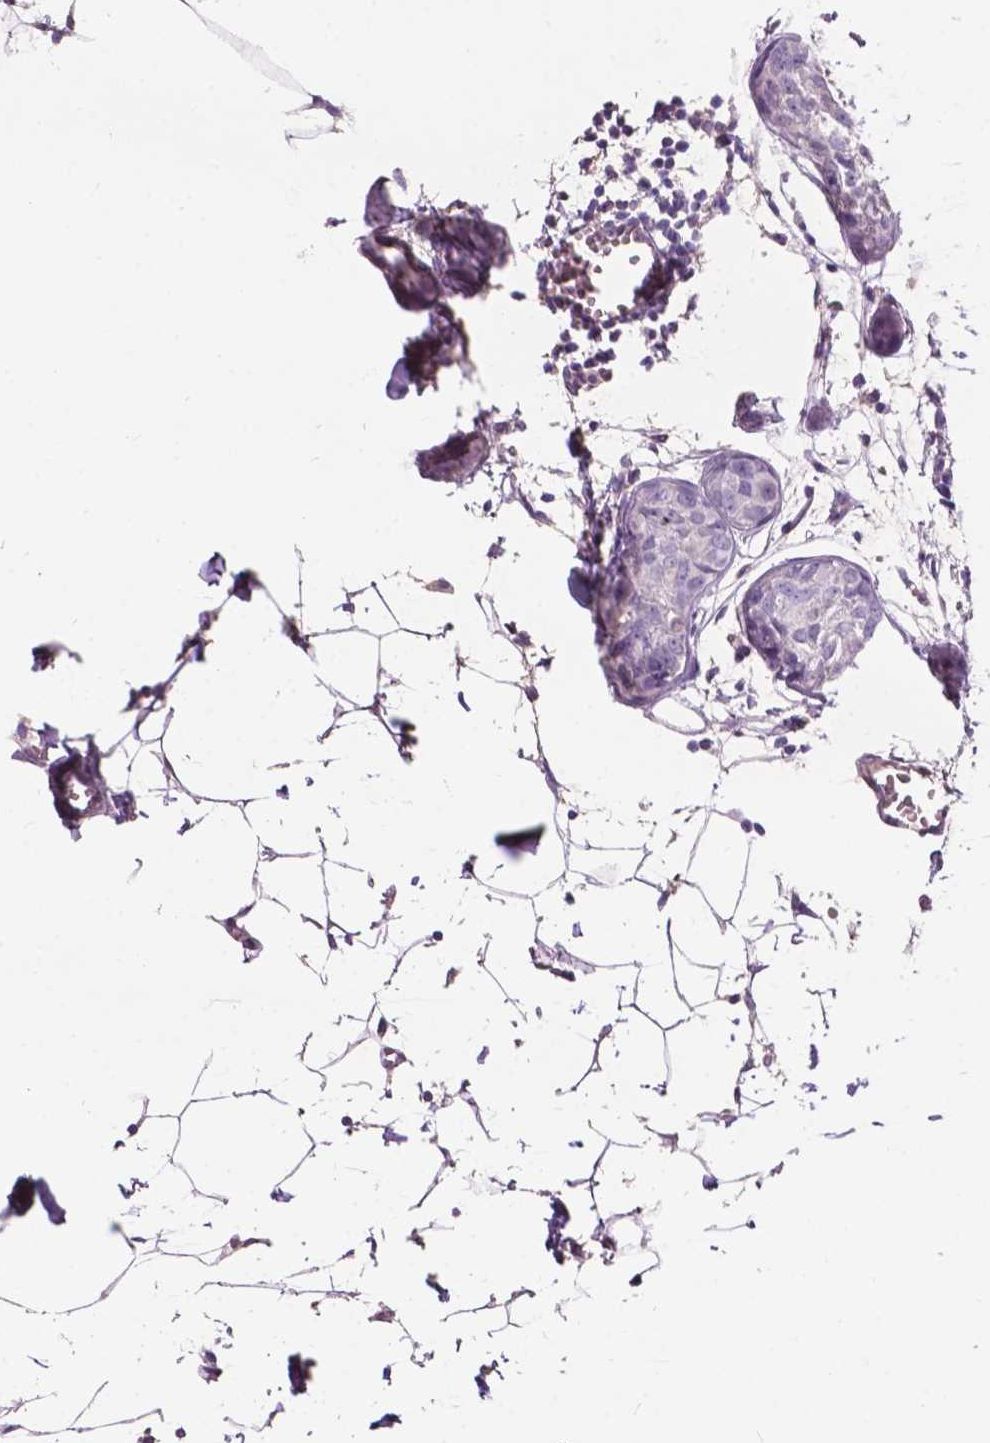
{"staining": {"intensity": "negative", "quantity": "none", "location": "none"}, "tissue": "breast cancer", "cell_type": "Tumor cells", "image_type": "cancer", "snomed": [{"axis": "morphology", "description": "Duct carcinoma"}, {"axis": "topography", "description": "Breast"}], "caption": "Immunohistochemical staining of human breast cancer demonstrates no significant positivity in tumor cells. Brightfield microscopy of IHC stained with DAB (3,3'-diaminobenzidine) (brown) and hematoxylin (blue), captured at high magnification.", "gene": "PLSCR1", "patient": {"sex": "female", "age": 38}}